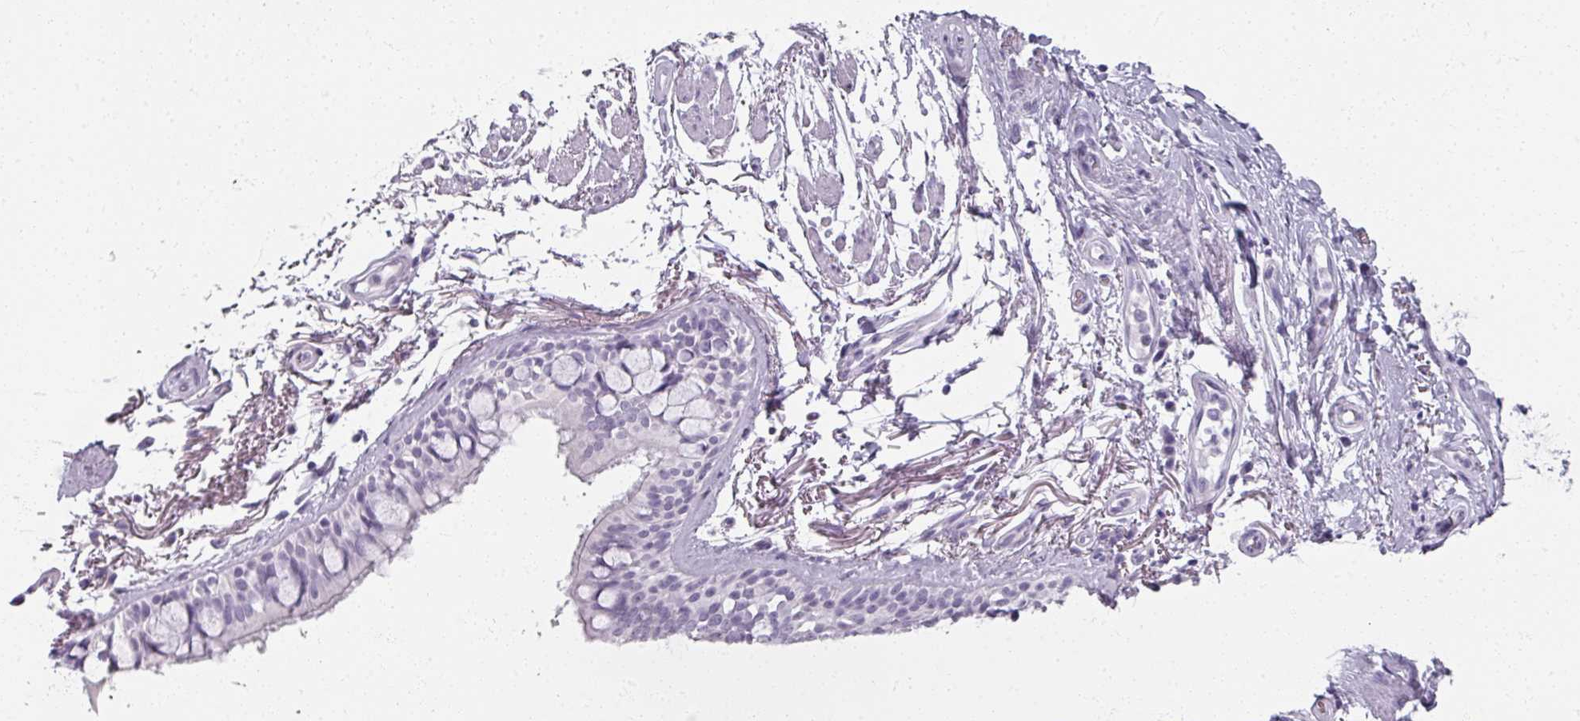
{"staining": {"intensity": "negative", "quantity": "none", "location": "none"}, "tissue": "bronchus", "cell_type": "Respiratory epithelial cells", "image_type": "normal", "snomed": [{"axis": "morphology", "description": "Normal tissue, NOS"}, {"axis": "topography", "description": "Bronchus"}], "caption": "There is no significant positivity in respiratory epithelial cells of bronchus. (Stains: DAB (3,3'-diaminobenzidine) immunohistochemistry (IHC) with hematoxylin counter stain, Microscopy: brightfield microscopy at high magnification).", "gene": "REG3A", "patient": {"sex": "male", "age": 70}}